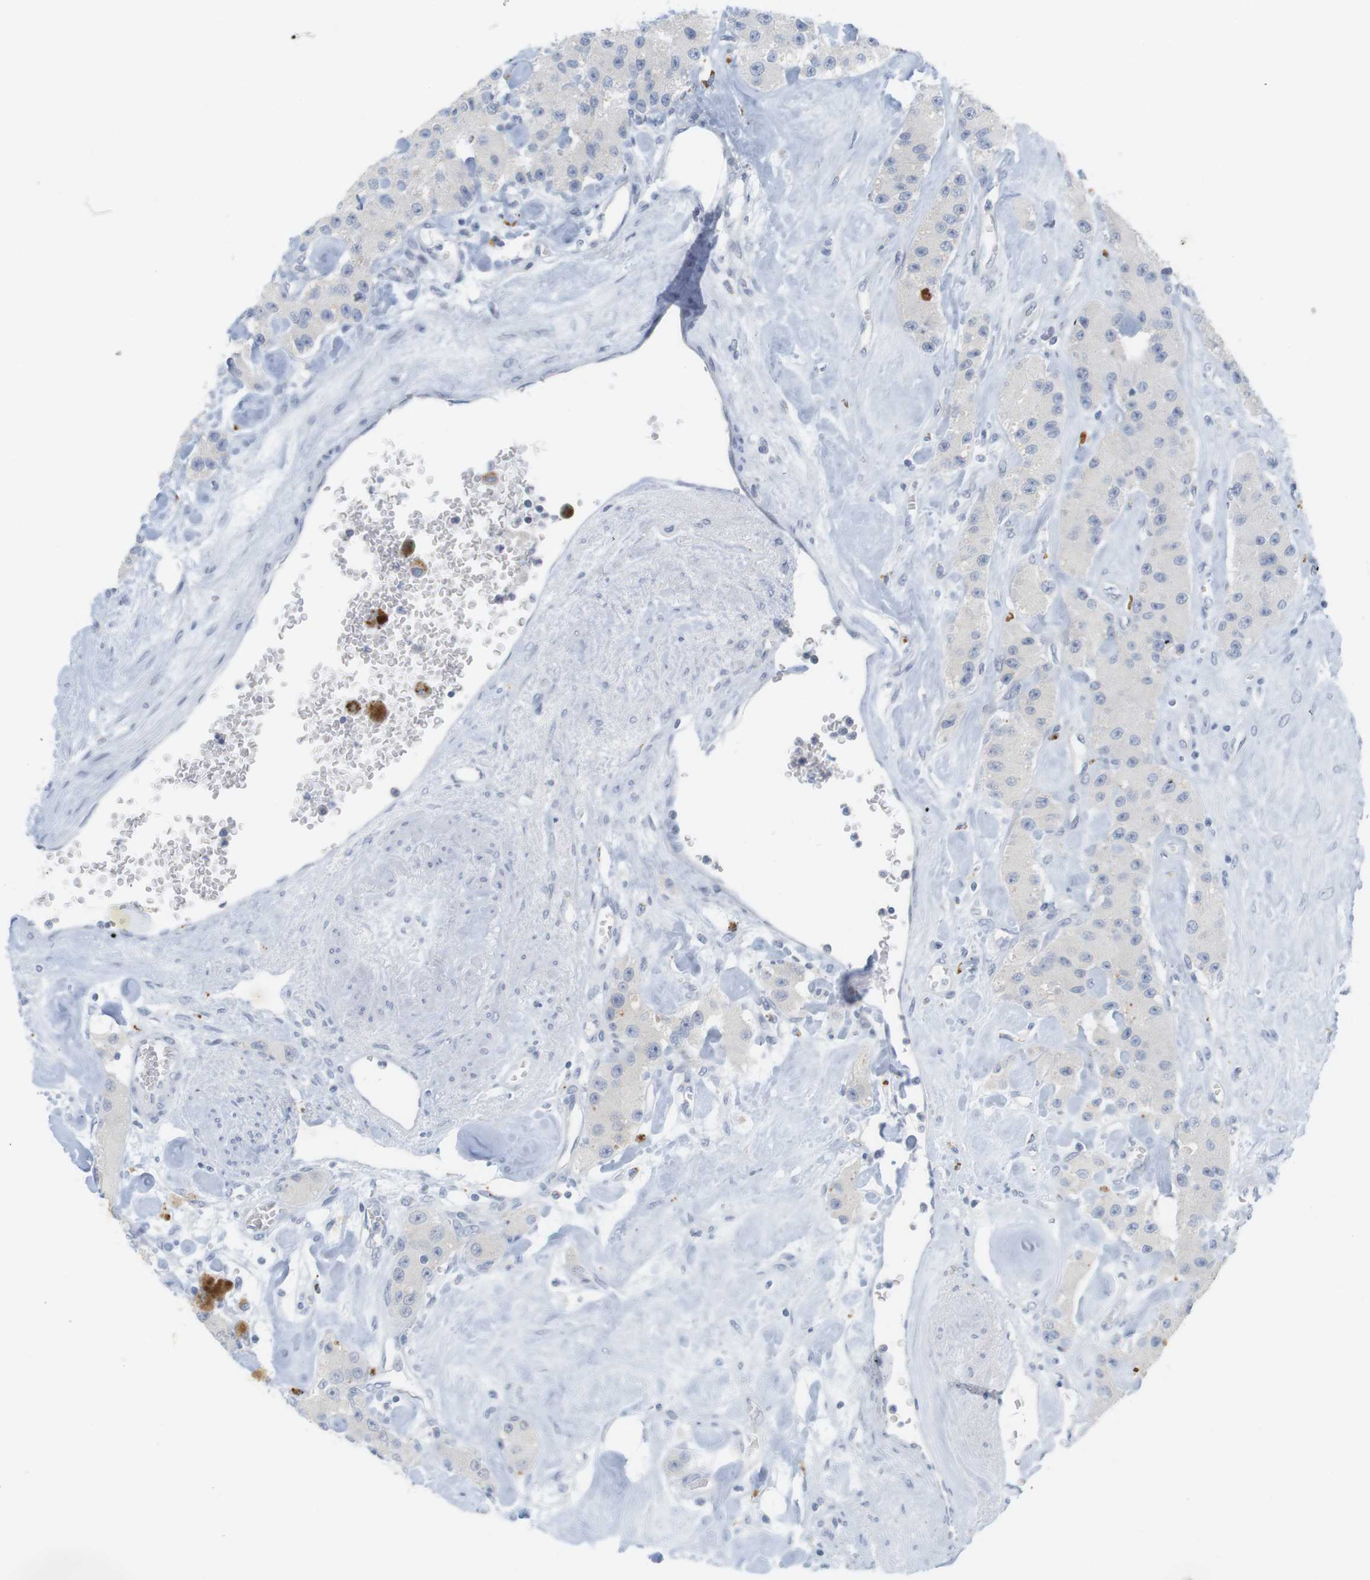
{"staining": {"intensity": "negative", "quantity": "none", "location": "none"}, "tissue": "carcinoid", "cell_type": "Tumor cells", "image_type": "cancer", "snomed": [{"axis": "morphology", "description": "Carcinoid, malignant, NOS"}, {"axis": "topography", "description": "Pancreas"}], "caption": "A high-resolution photomicrograph shows IHC staining of malignant carcinoid, which displays no significant staining in tumor cells.", "gene": "YIPF1", "patient": {"sex": "male", "age": 41}}